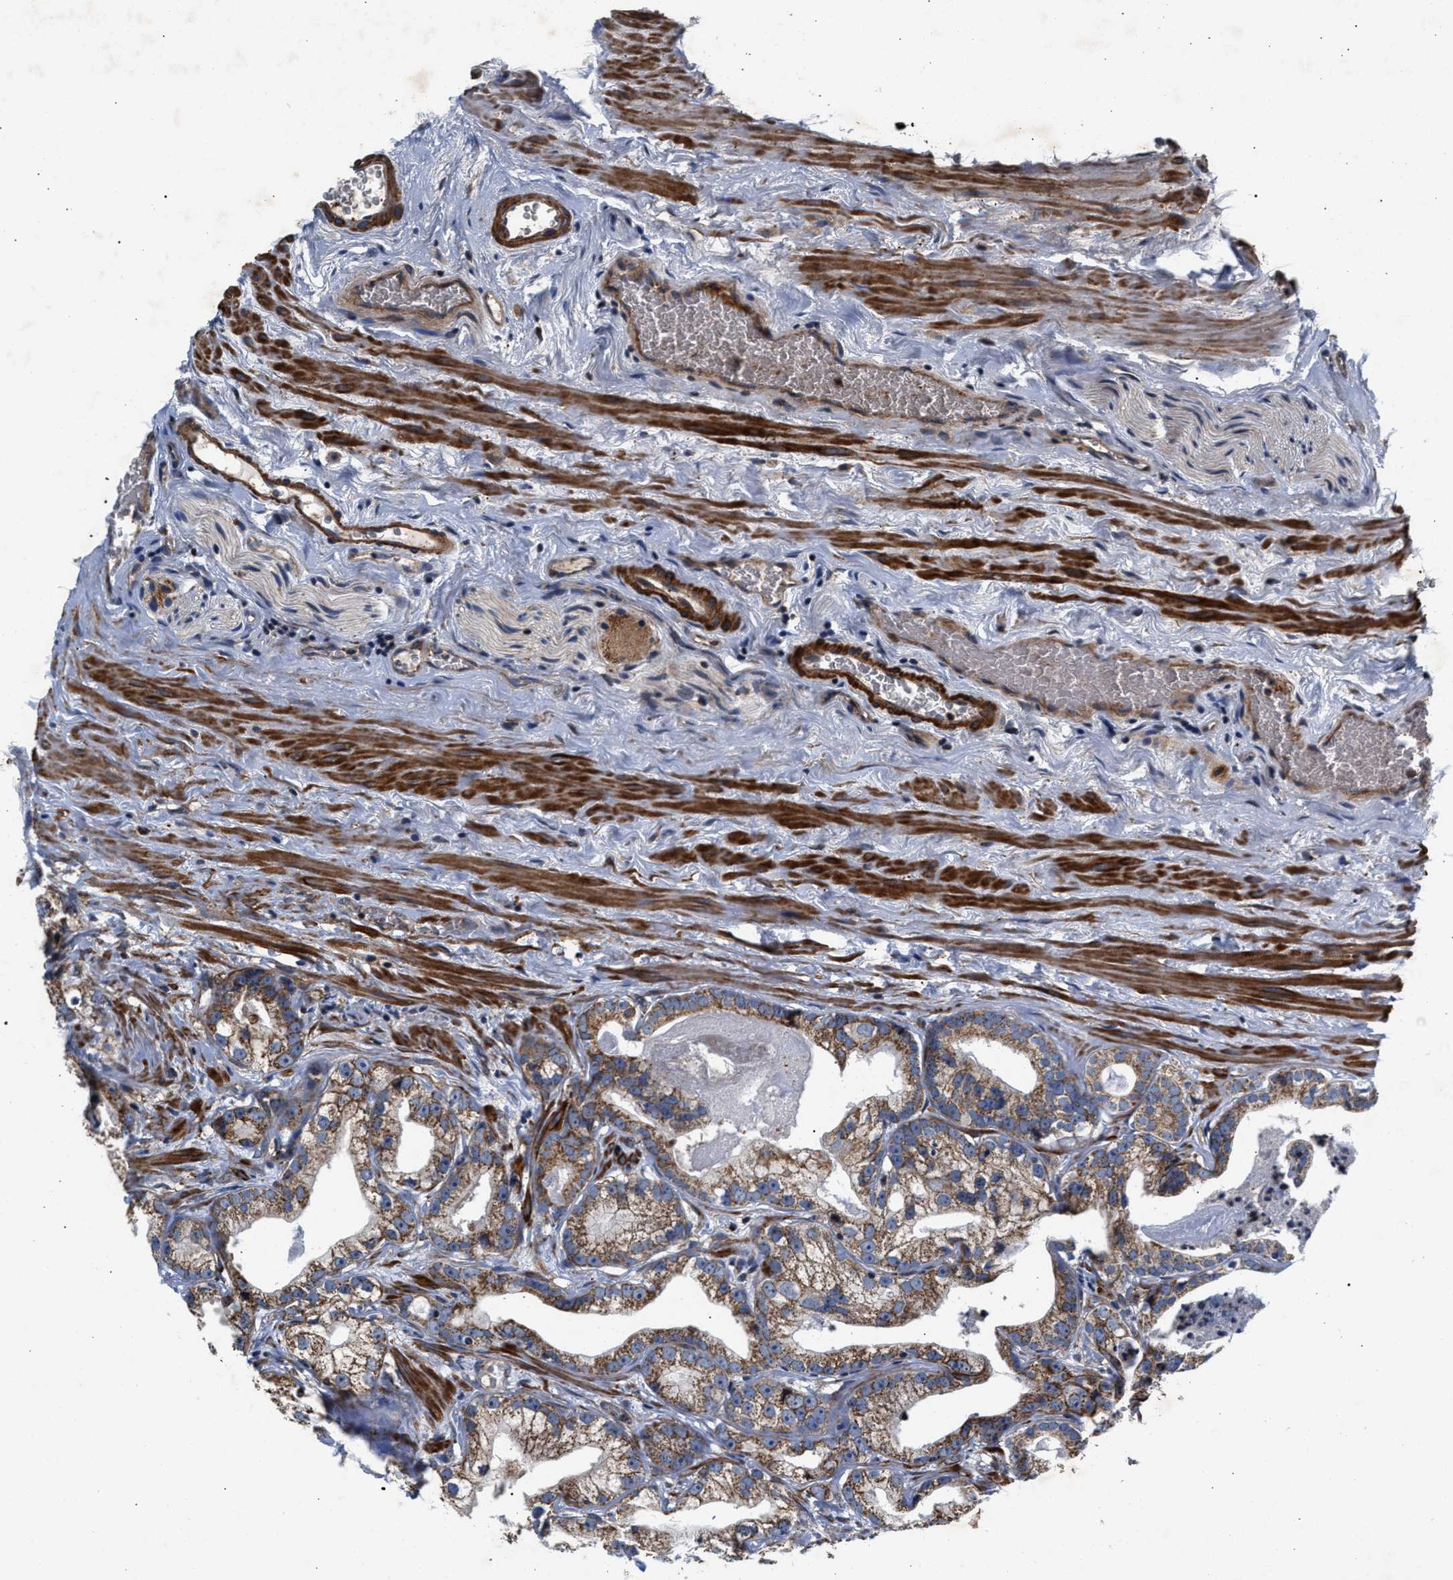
{"staining": {"intensity": "moderate", "quantity": ">75%", "location": "cytoplasmic/membranous"}, "tissue": "prostate cancer", "cell_type": "Tumor cells", "image_type": "cancer", "snomed": [{"axis": "morphology", "description": "Adenocarcinoma, Low grade"}, {"axis": "topography", "description": "Prostate"}], "caption": "About >75% of tumor cells in prostate cancer exhibit moderate cytoplasmic/membranous protein positivity as visualized by brown immunohistochemical staining.", "gene": "SGK1", "patient": {"sex": "male", "age": 59}}